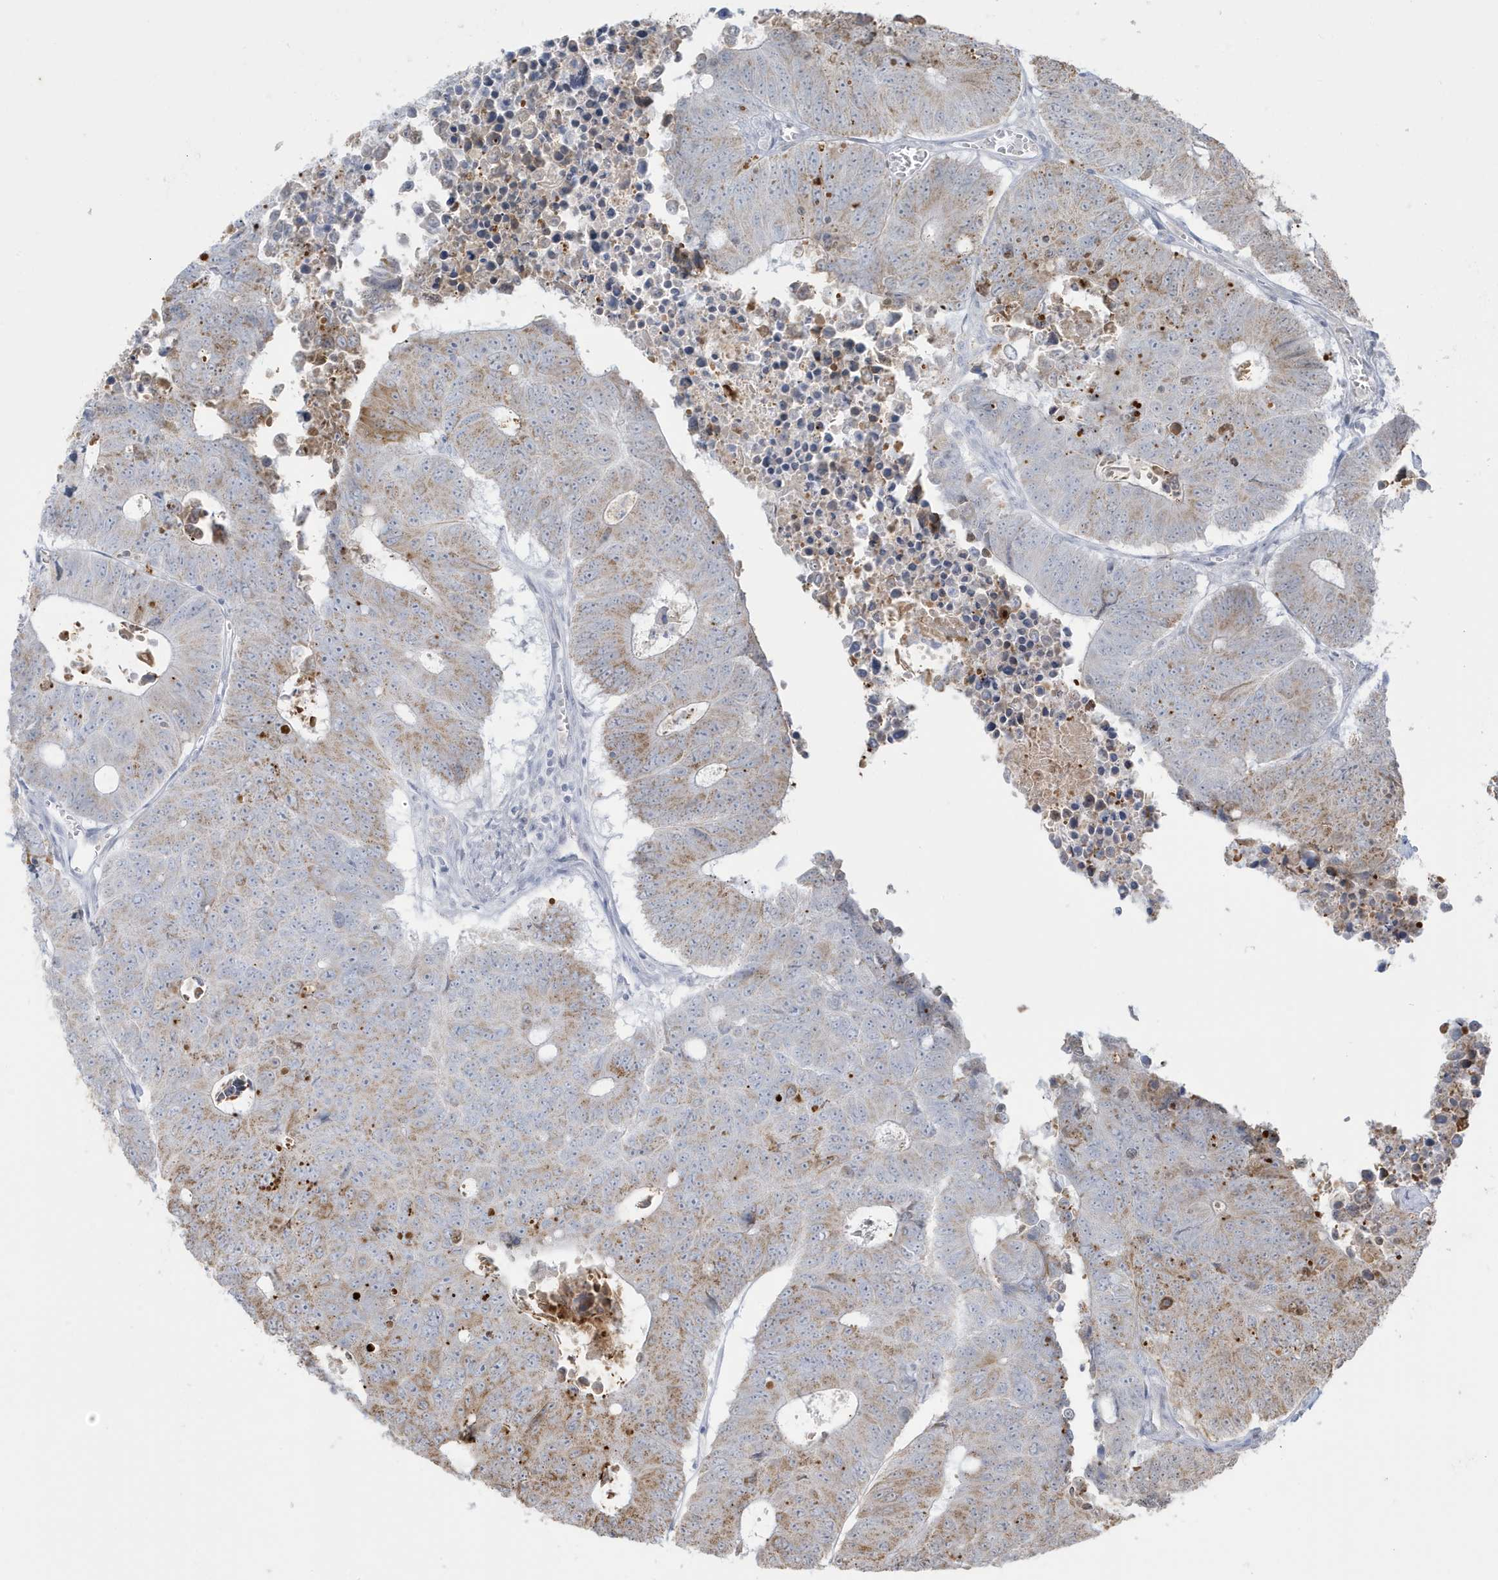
{"staining": {"intensity": "moderate", "quantity": "25%-75%", "location": "cytoplasmic/membranous"}, "tissue": "colorectal cancer", "cell_type": "Tumor cells", "image_type": "cancer", "snomed": [{"axis": "morphology", "description": "Adenocarcinoma, NOS"}, {"axis": "topography", "description": "Colon"}], "caption": "Colorectal cancer (adenocarcinoma) tissue exhibits moderate cytoplasmic/membranous expression in approximately 25%-75% of tumor cells, visualized by immunohistochemistry.", "gene": "FNDC1", "patient": {"sex": "male", "age": 87}}